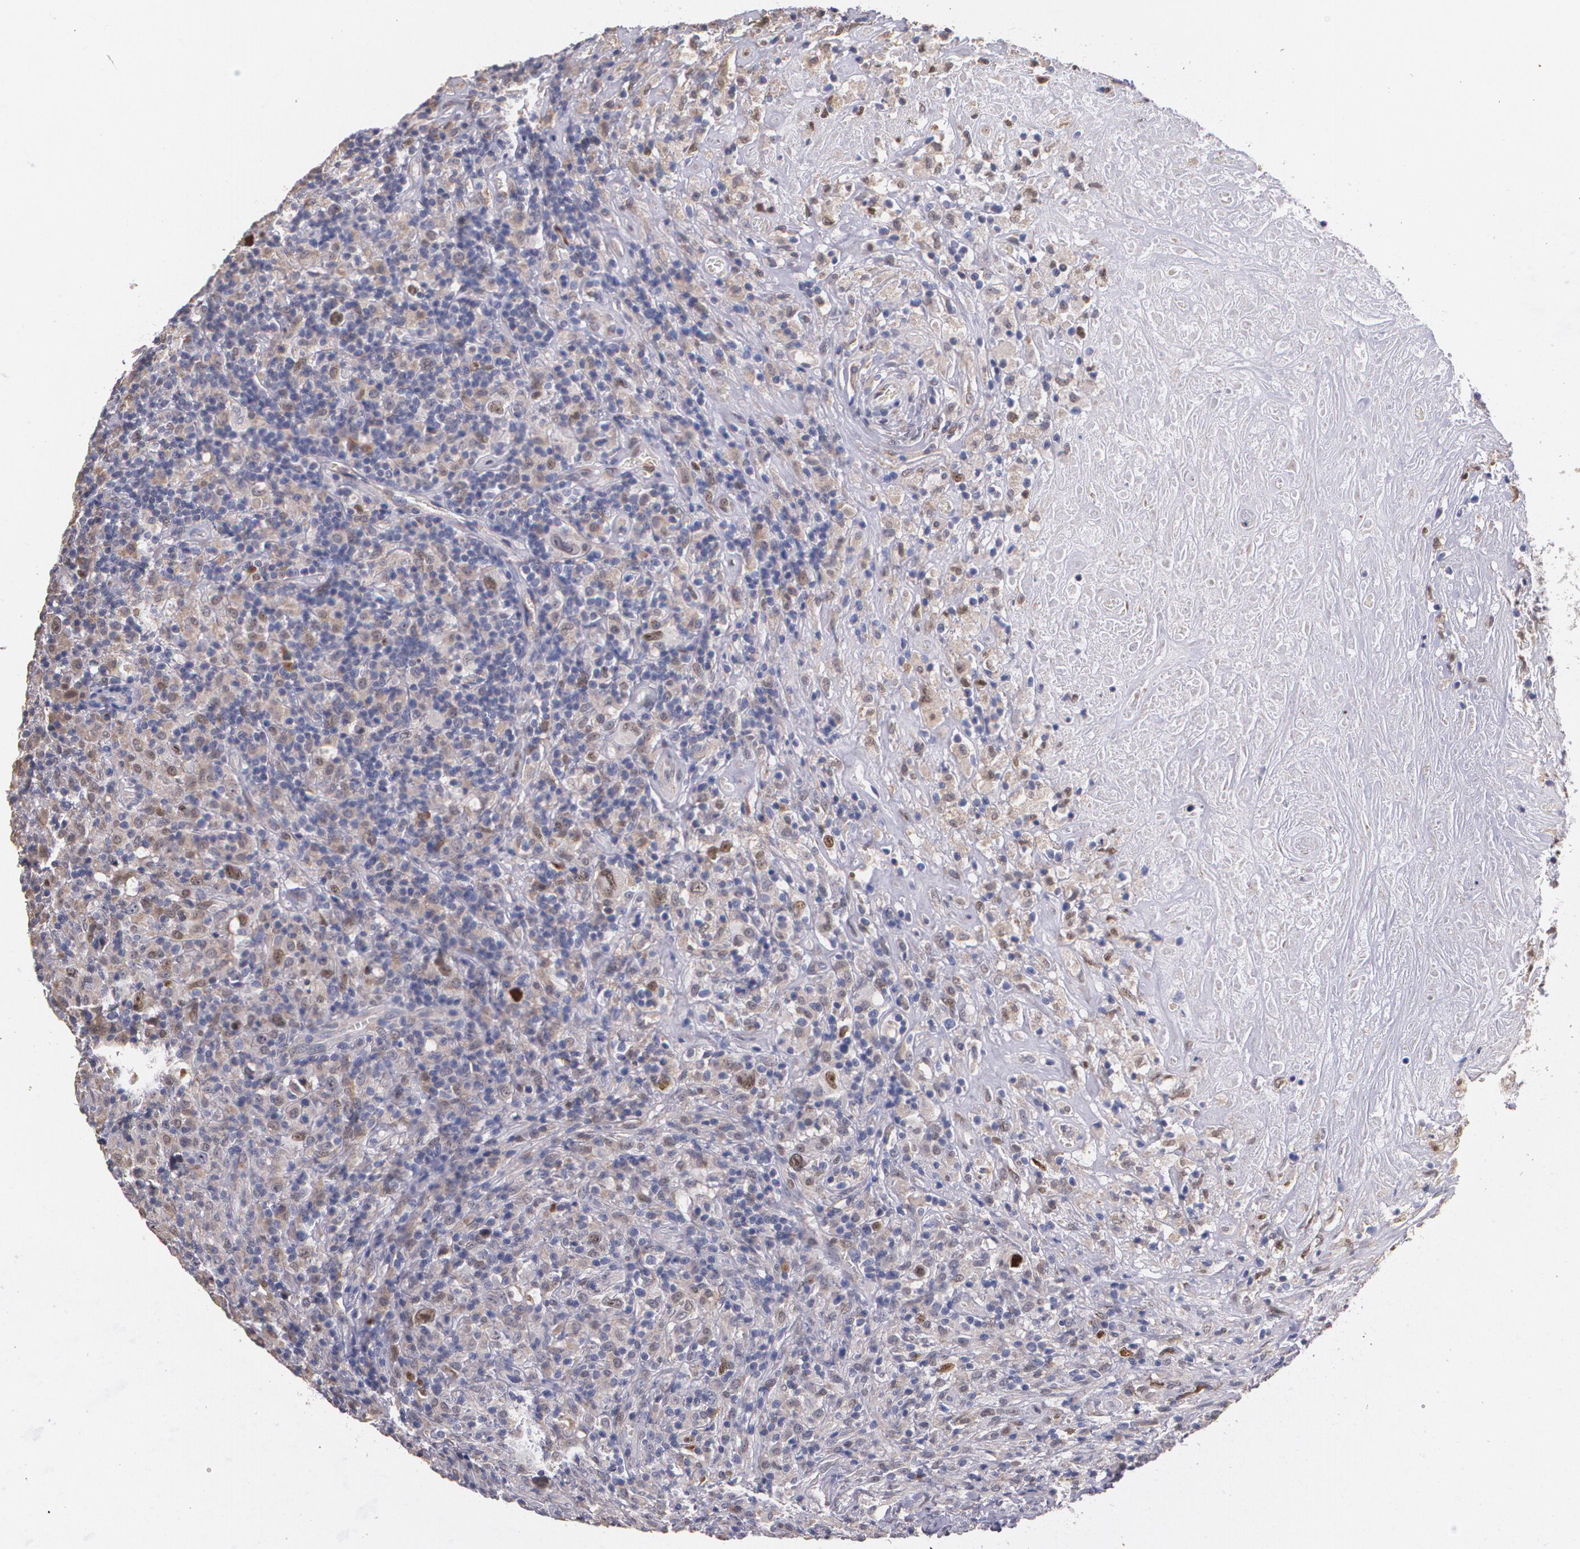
{"staining": {"intensity": "weak", "quantity": "25%-75%", "location": "cytoplasmic/membranous"}, "tissue": "lymphoma", "cell_type": "Tumor cells", "image_type": "cancer", "snomed": [{"axis": "morphology", "description": "Hodgkin's disease, NOS"}, {"axis": "topography", "description": "Lymph node"}], "caption": "Immunohistochemistry (IHC) of lymphoma shows low levels of weak cytoplasmic/membranous staining in approximately 25%-75% of tumor cells.", "gene": "ATF3", "patient": {"sex": "male", "age": 46}}